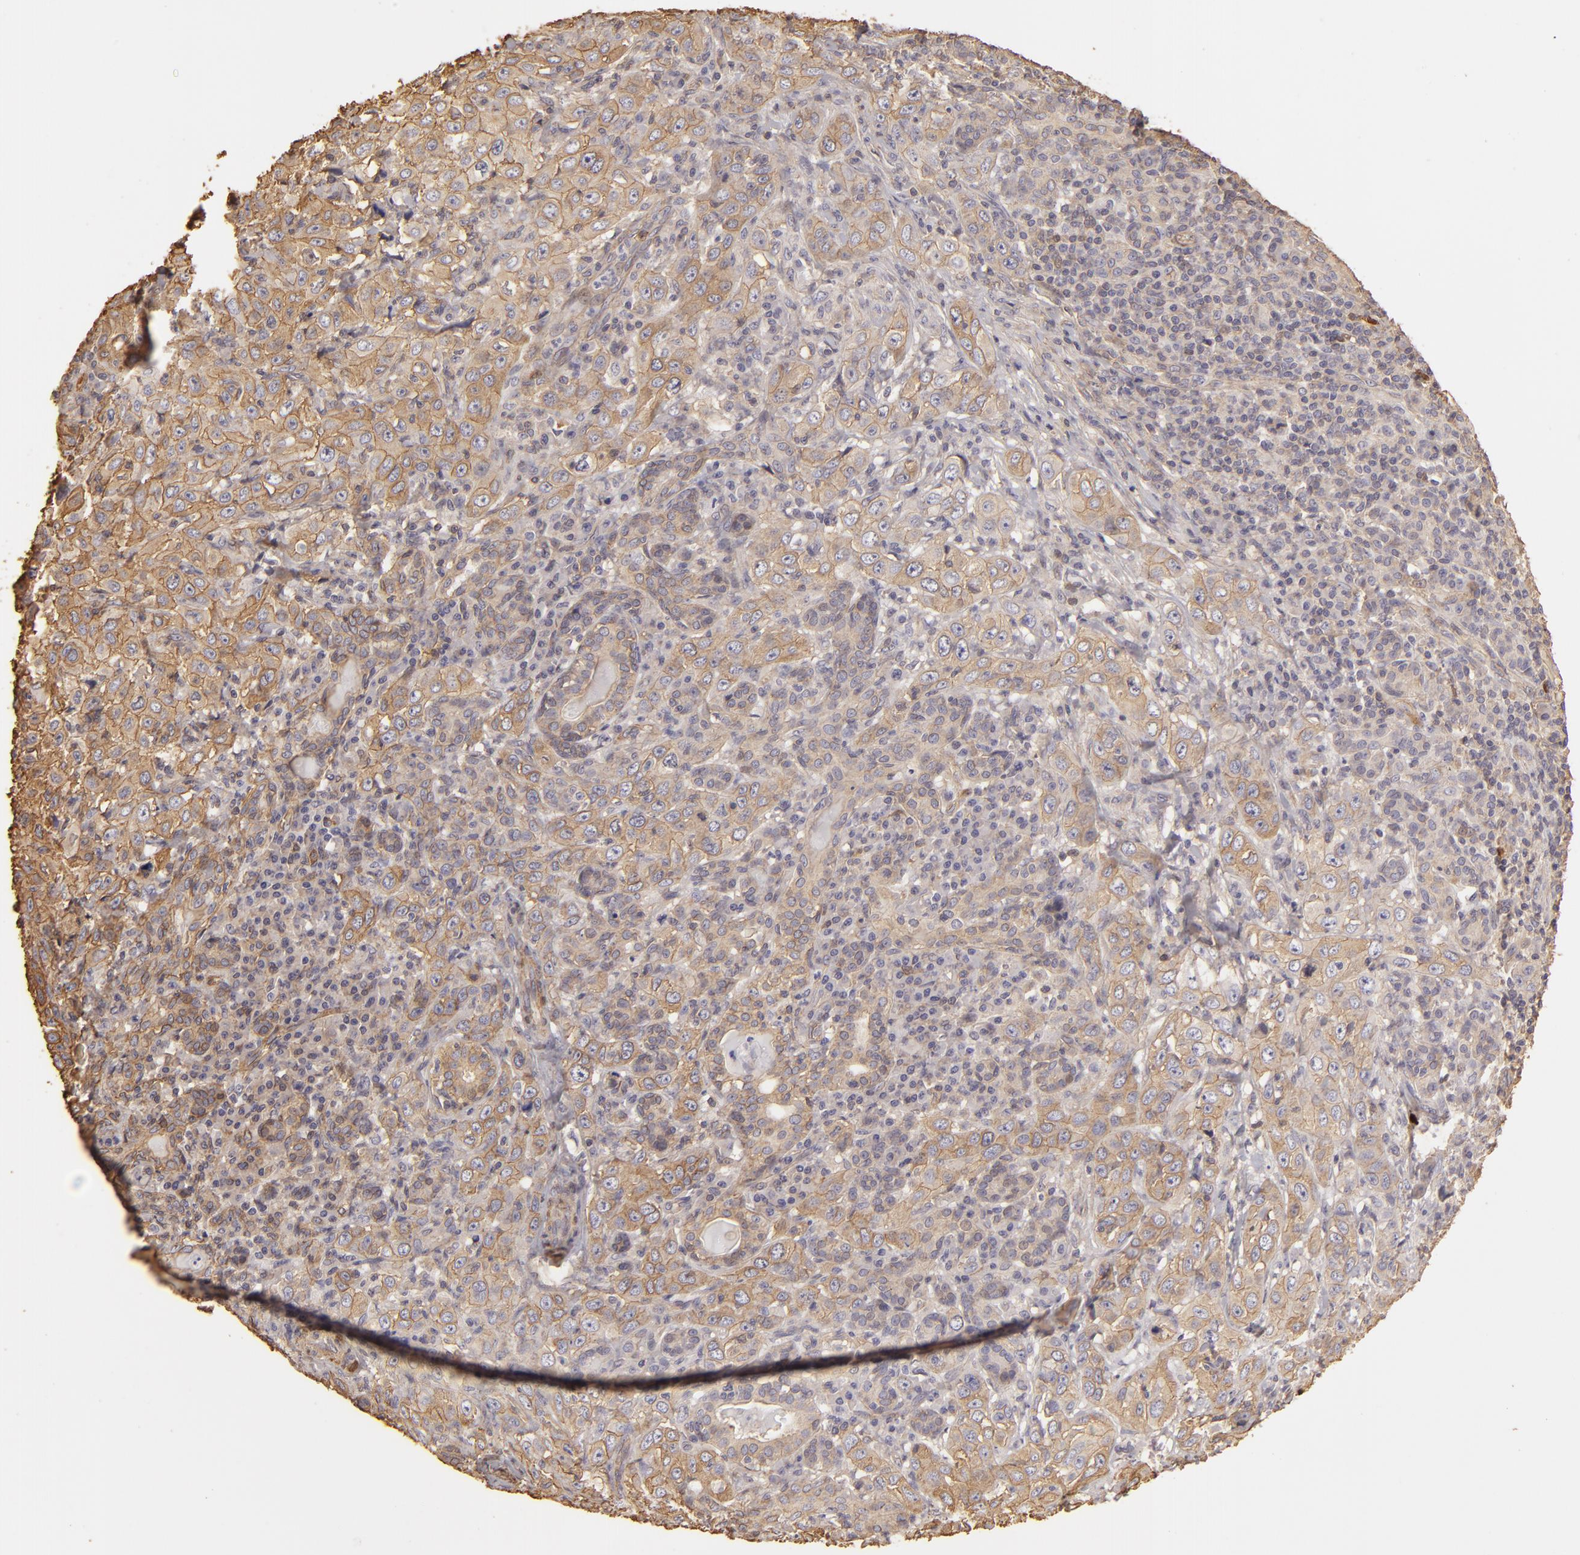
{"staining": {"intensity": "weak", "quantity": ">75%", "location": "cytoplasmic/membranous"}, "tissue": "skin cancer", "cell_type": "Tumor cells", "image_type": "cancer", "snomed": [{"axis": "morphology", "description": "Squamous cell carcinoma, NOS"}, {"axis": "topography", "description": "Skin"}], "caption": "Immunohistochemistry (IHC) staining of skin cancer, which displays low levels of weak cytoplasmic/membranous staining in approximately >75% of tumor cells indicating weak cytoplasmic/membranous protein expression. The staining was performed using DAB (brown) for protein detection and nuclei were counterstained in hematoxylin (blue).", "gene": "HSPB6", "patient": {"sex": "male", "age": 84}}